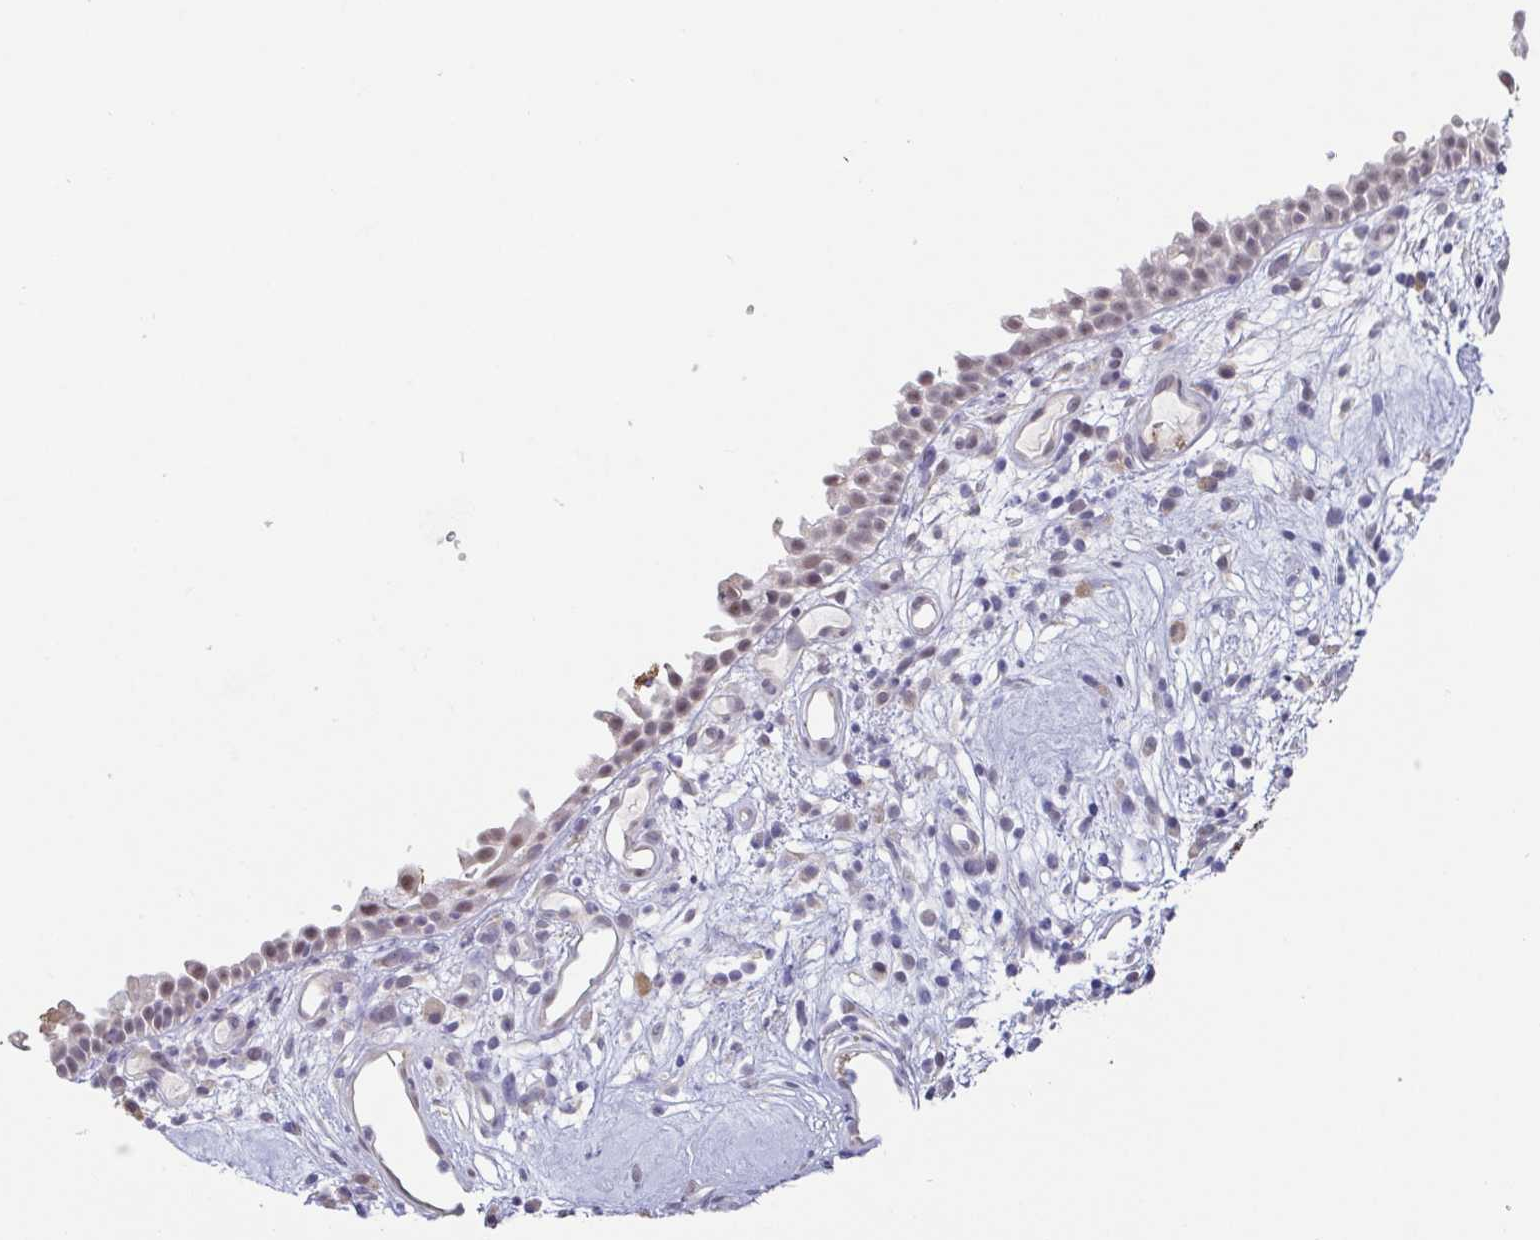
{"staining": {"intensity": "weak", "quantity": "25%-75%", "location": "nuclear"}, "tissue": "nasopharynx", "cell_type": "Respiratory epithelial cells", "image_type": "normal", "snomed": [{"axis": "morphology", "description": "Normal tissue, NOS"}, {"axis": "morphology", "description": "Inflammation, NOS"}, {"axis": "topography", "description": "Nasopharynx"}], "caption": "Approximately 25%-75% of respiratory epithelial cells in benign human nasopharynx display weak nuclear protein staining as visualized by brown immunohistochemical staining.", "gene": "NEFH", "patient": {"sex": "male", "age": 54}}